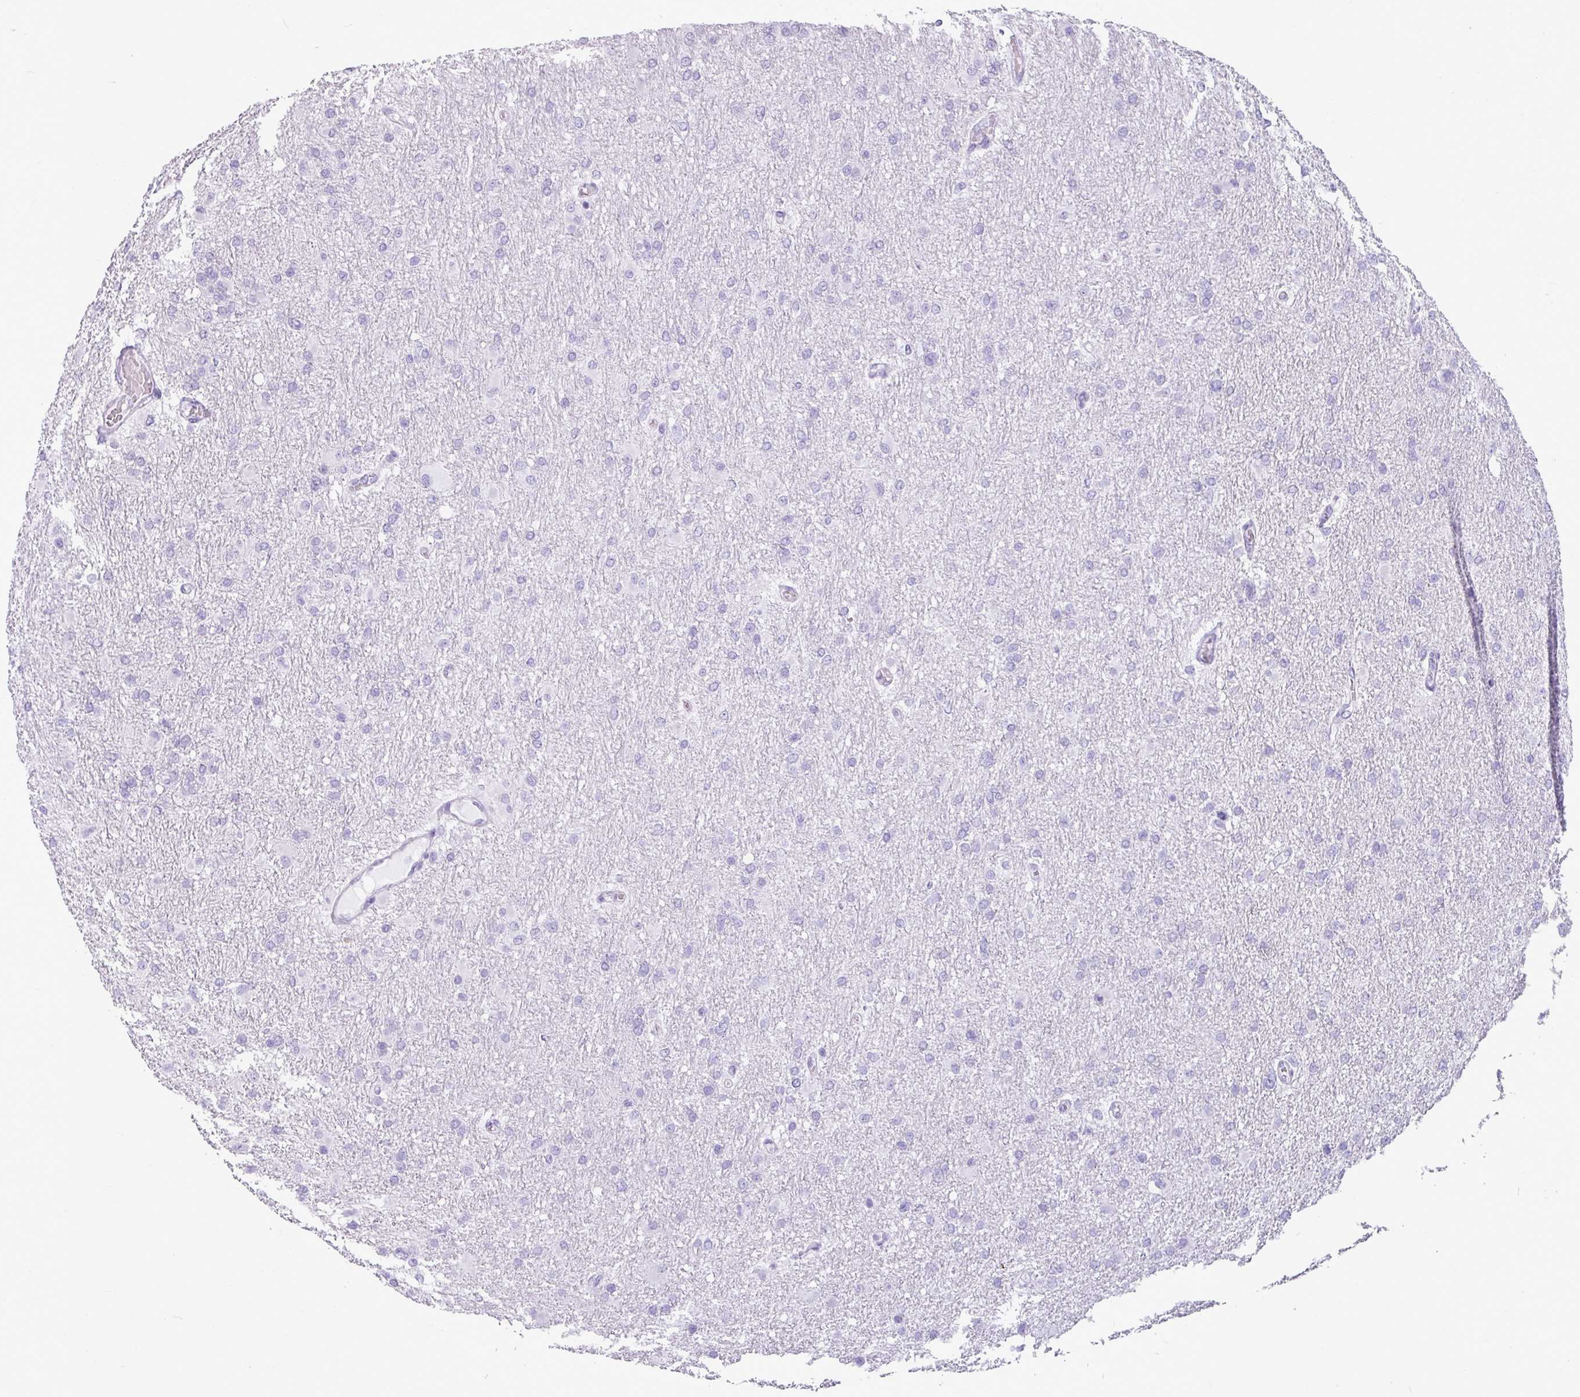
{"staining": {"intensity": "negative", "quantity": "none", "location": "none"}, "tissue": "glioma", "cell_type": "Tumor cells", "image_type": "cancer", "snomed": [{"axis": "morphology", "description": "Glioma, malignant, High grade"}, {"axis": "topography", "description": "Cerebral cortex"}], "caption": "High power microscopy micrograph of an immunohistochemistry (IHC) photomicrograph of glioma, revealing no significant positivity in tumor cells. (Stains: DAB (3,3'-diaminobenzidine) IHC with hematoxylin counter stain, Microscopy: brightfield microscopy at high magnification).", "gene": "AMY1B", "patient": {"sex": "female", "age": 36}}